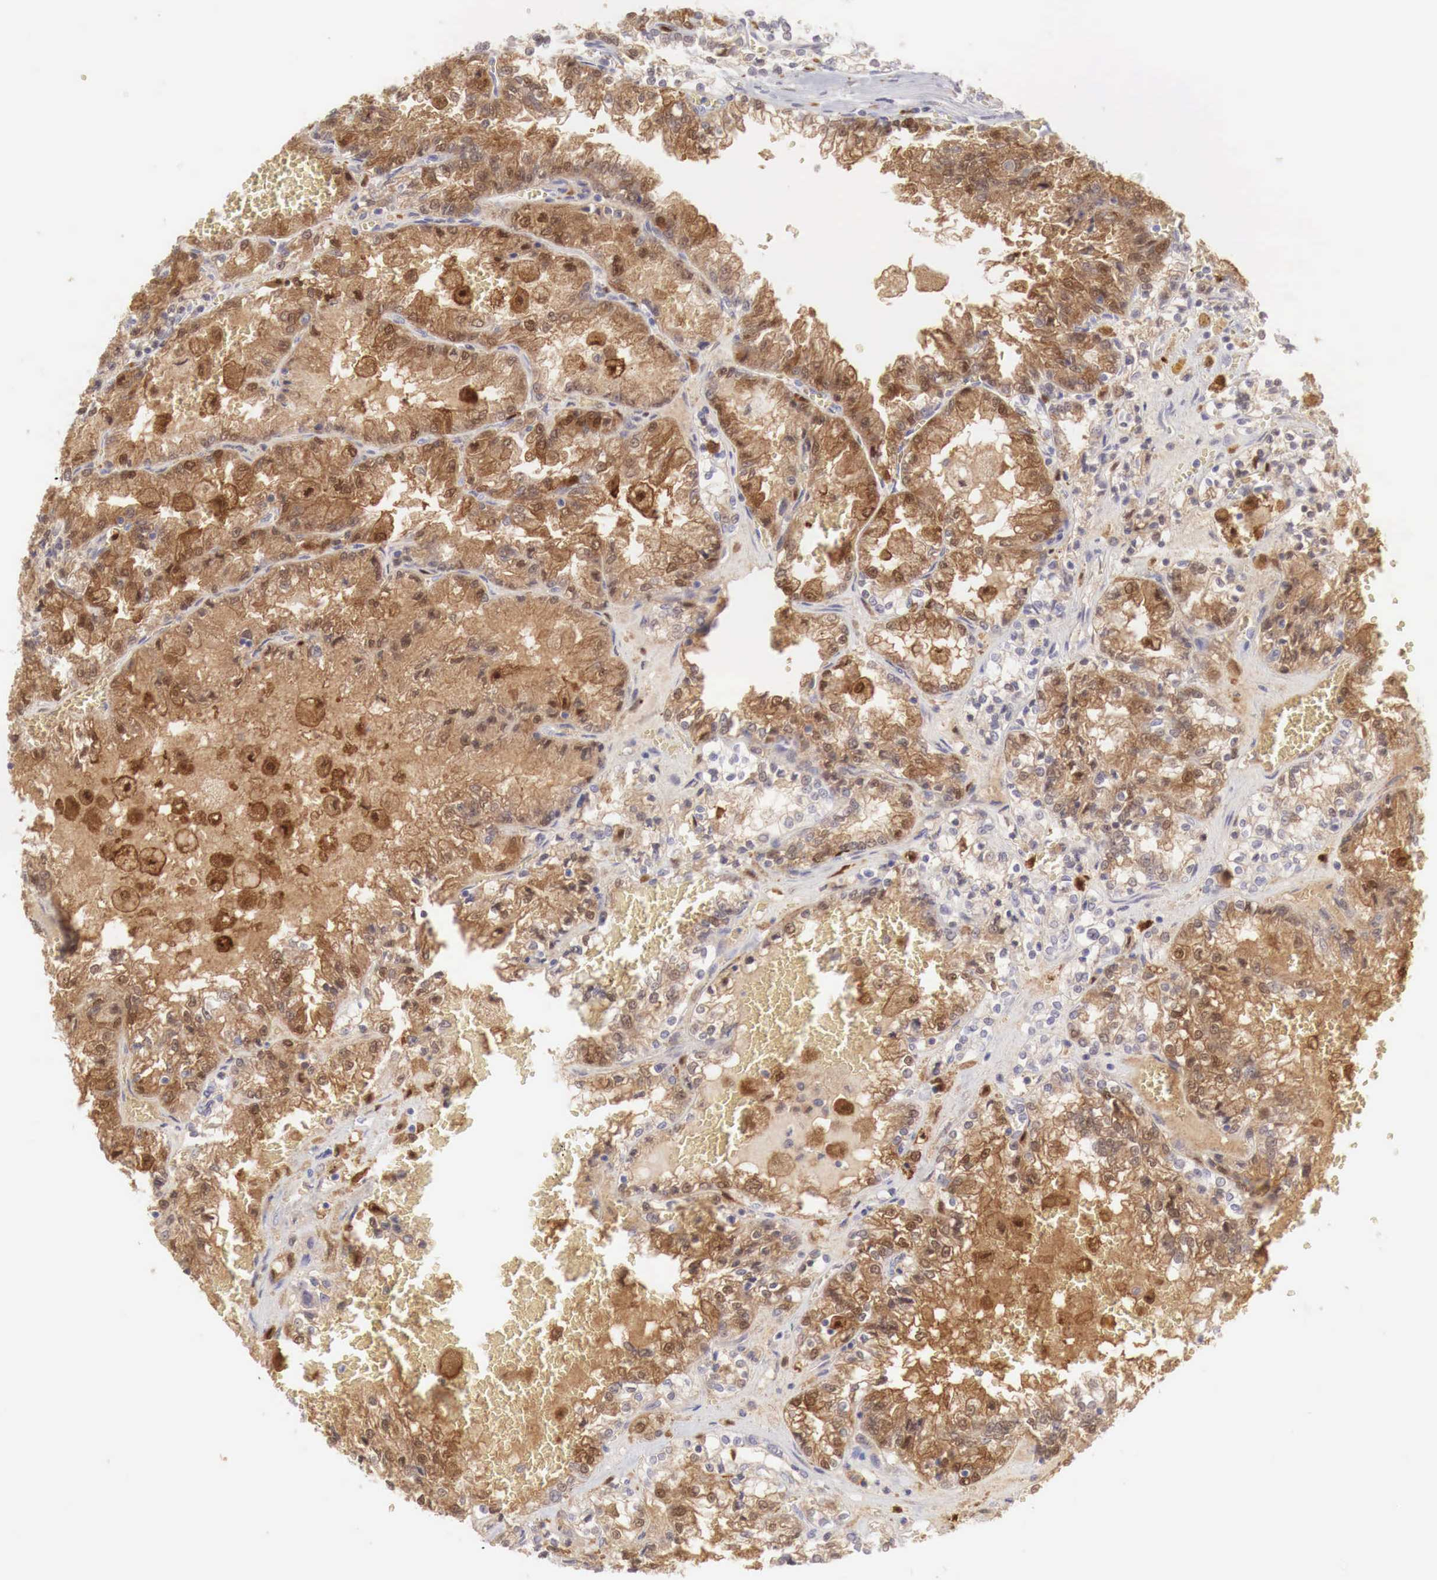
{"staining": {"intensity": "moderate", "quantity": "25%-75%", "location": "cytoplasmic/membranous"}, "tissue": "renal cancer", "cell_type": "Tumor cells", "image_type": "cancer", "snomed": [{"axis": "morphology", "description": "Adenocarcinoma, NOS"}, {"axis": "topography", "description": "Kidney"}], "caption": "High-magnification brightfield microscopy of adenocarcinoma (renal) stained with DAB (3,3'-diaminobenzidine) (brown) and counterstained with hematoxylin (blue). tumor cells exhibit moderate cytoplasmic/membranous expression is seen in about25%-75% of cells.", "gene": "RENBP", "patient": {"sex": "female", "age": 56}}